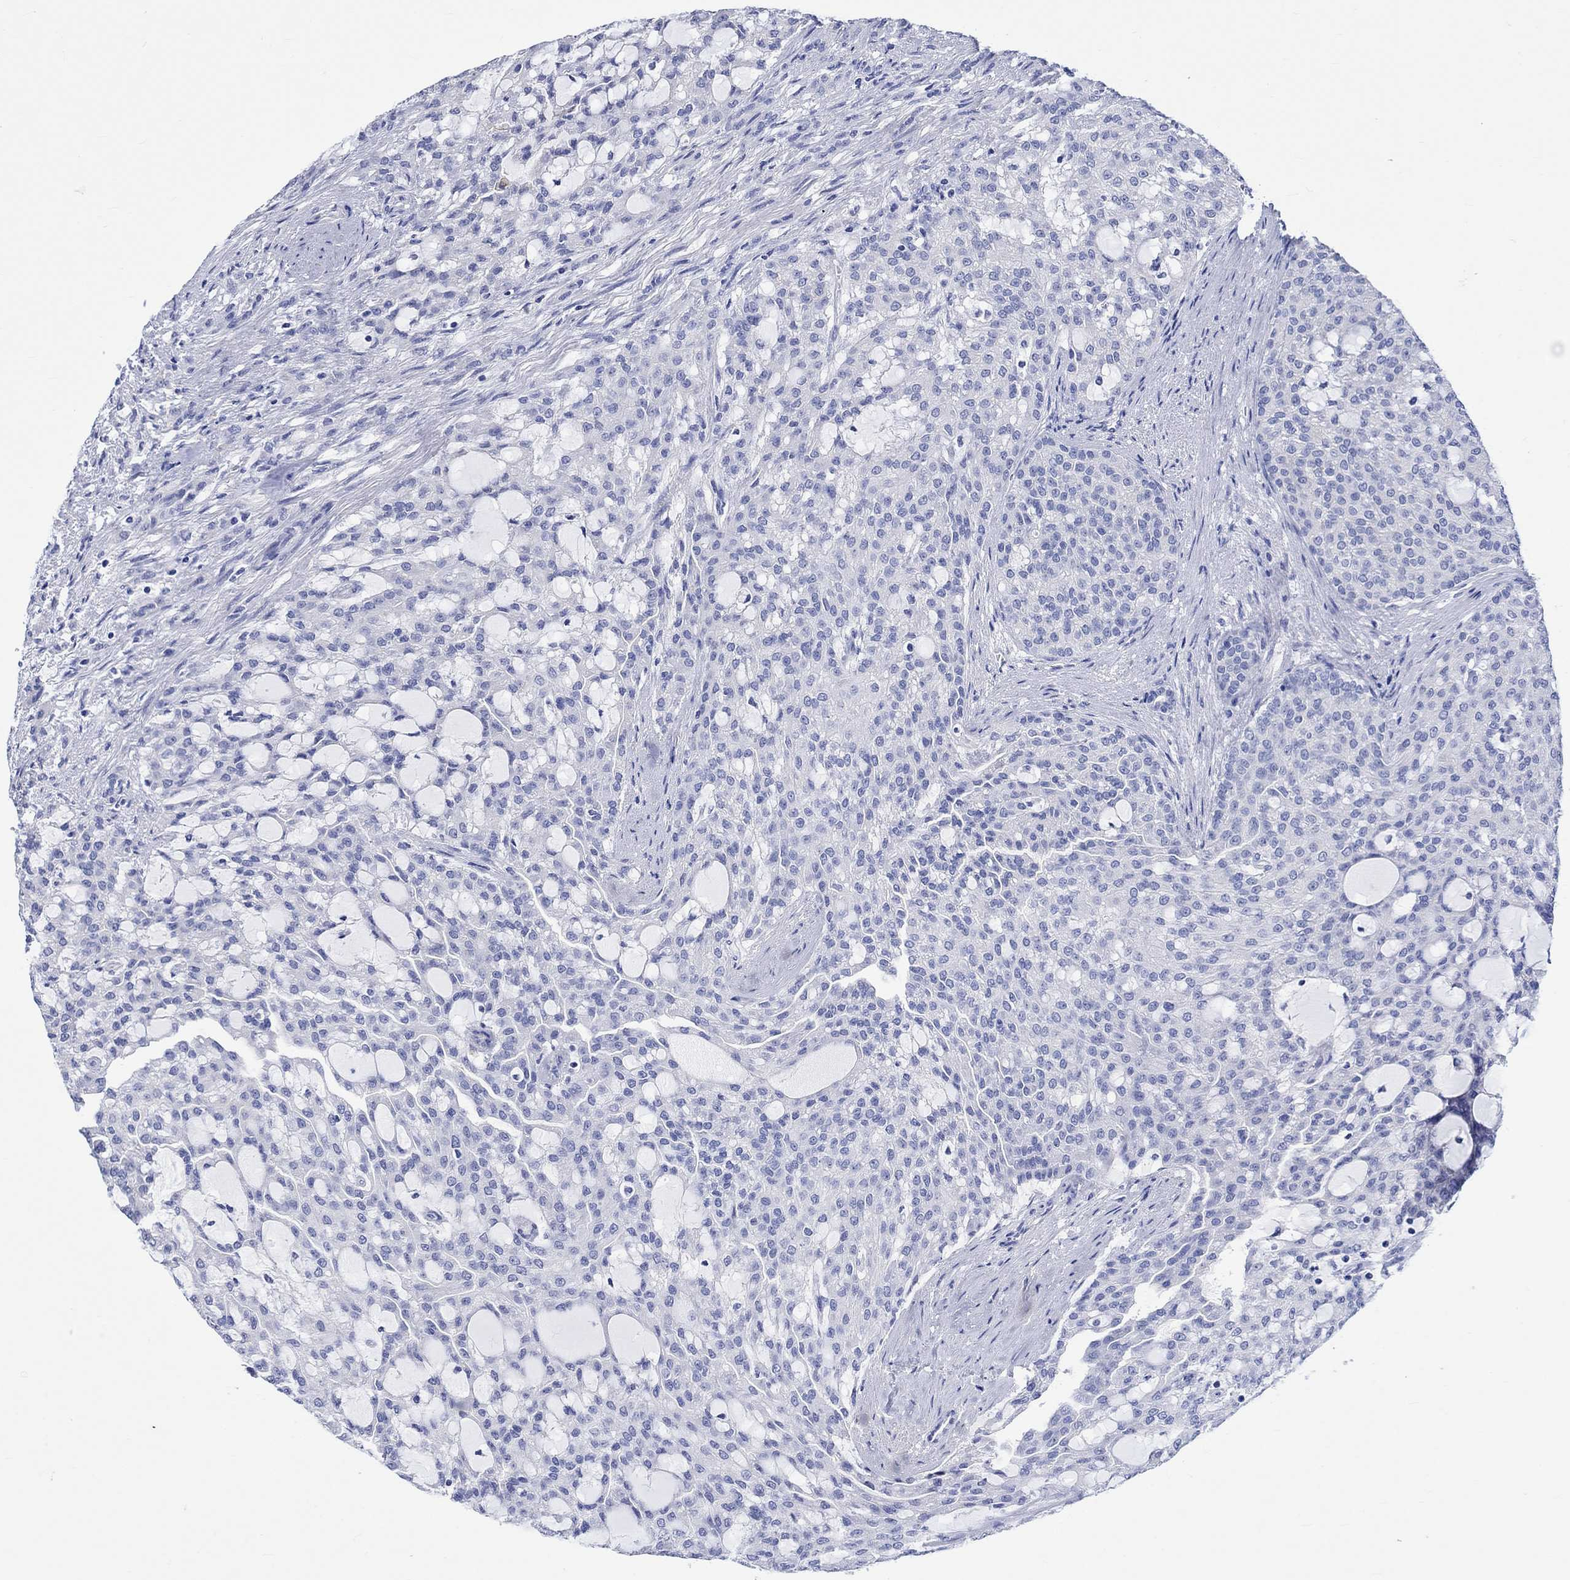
{"staining": {"intensity": "negative", "quantity": "none", "location": "none"}, "tissue": "renal cancer", "cell_type": "Tumor cells", "image_type": "cancer", "snomed": [{"axis": "morphology", "description": "Adenocarcinoma, NOS"}, {"axis": "topography", "description": "Kidney"}], "caption": "Renal cancer stained for a protein using IHC displays no staining tumor cells.", "gene": "HARBI1", "patient": {"sex": "male", "age": 63}}